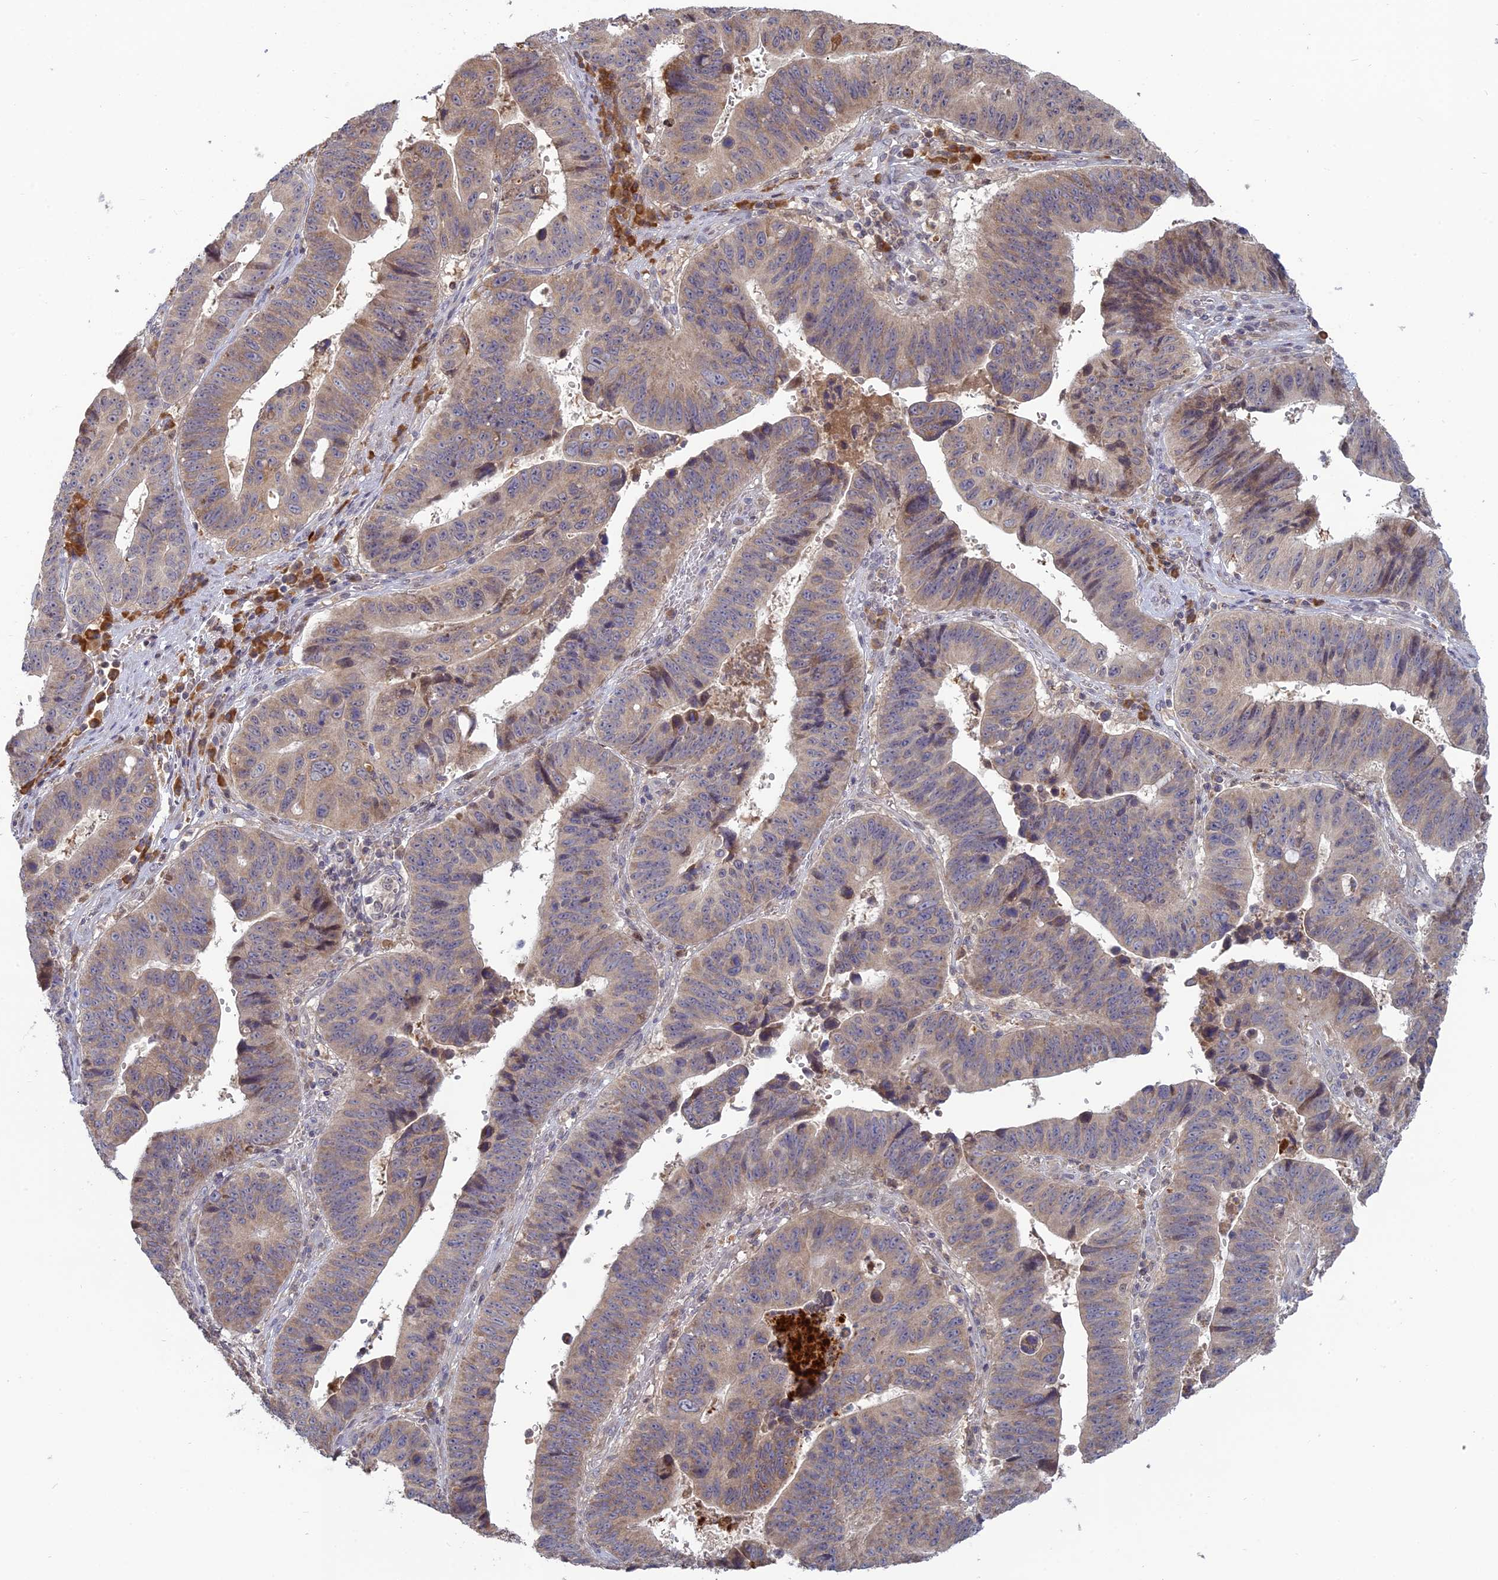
{"staining": {"intensity": "weak", "quantity": "25%-75%", "location": "cytoplasmic/membranous"}, "tissue": "stomach cancer", "cell_type": "Tumor cells", "image_type": "cancer", "snomed": [{"axis": "morphology", "description": "Adenocarcinoma, NOS"}, {"axis": "topography", "description": "Stomach"}], "caption": "IHC of human adenocarcinoma (stomach) exhibits low levels of weak cytoplasmic/membranous positivity in about 25%-75% of tumor cells. The staining was performed using DAB to visualize the protein expression in brown, while the nuclei were stained in blue with hematoxylin (Magnification: 20x).", "gene": "TMEM208", "patient": {"sex": "male", "age": 59}}